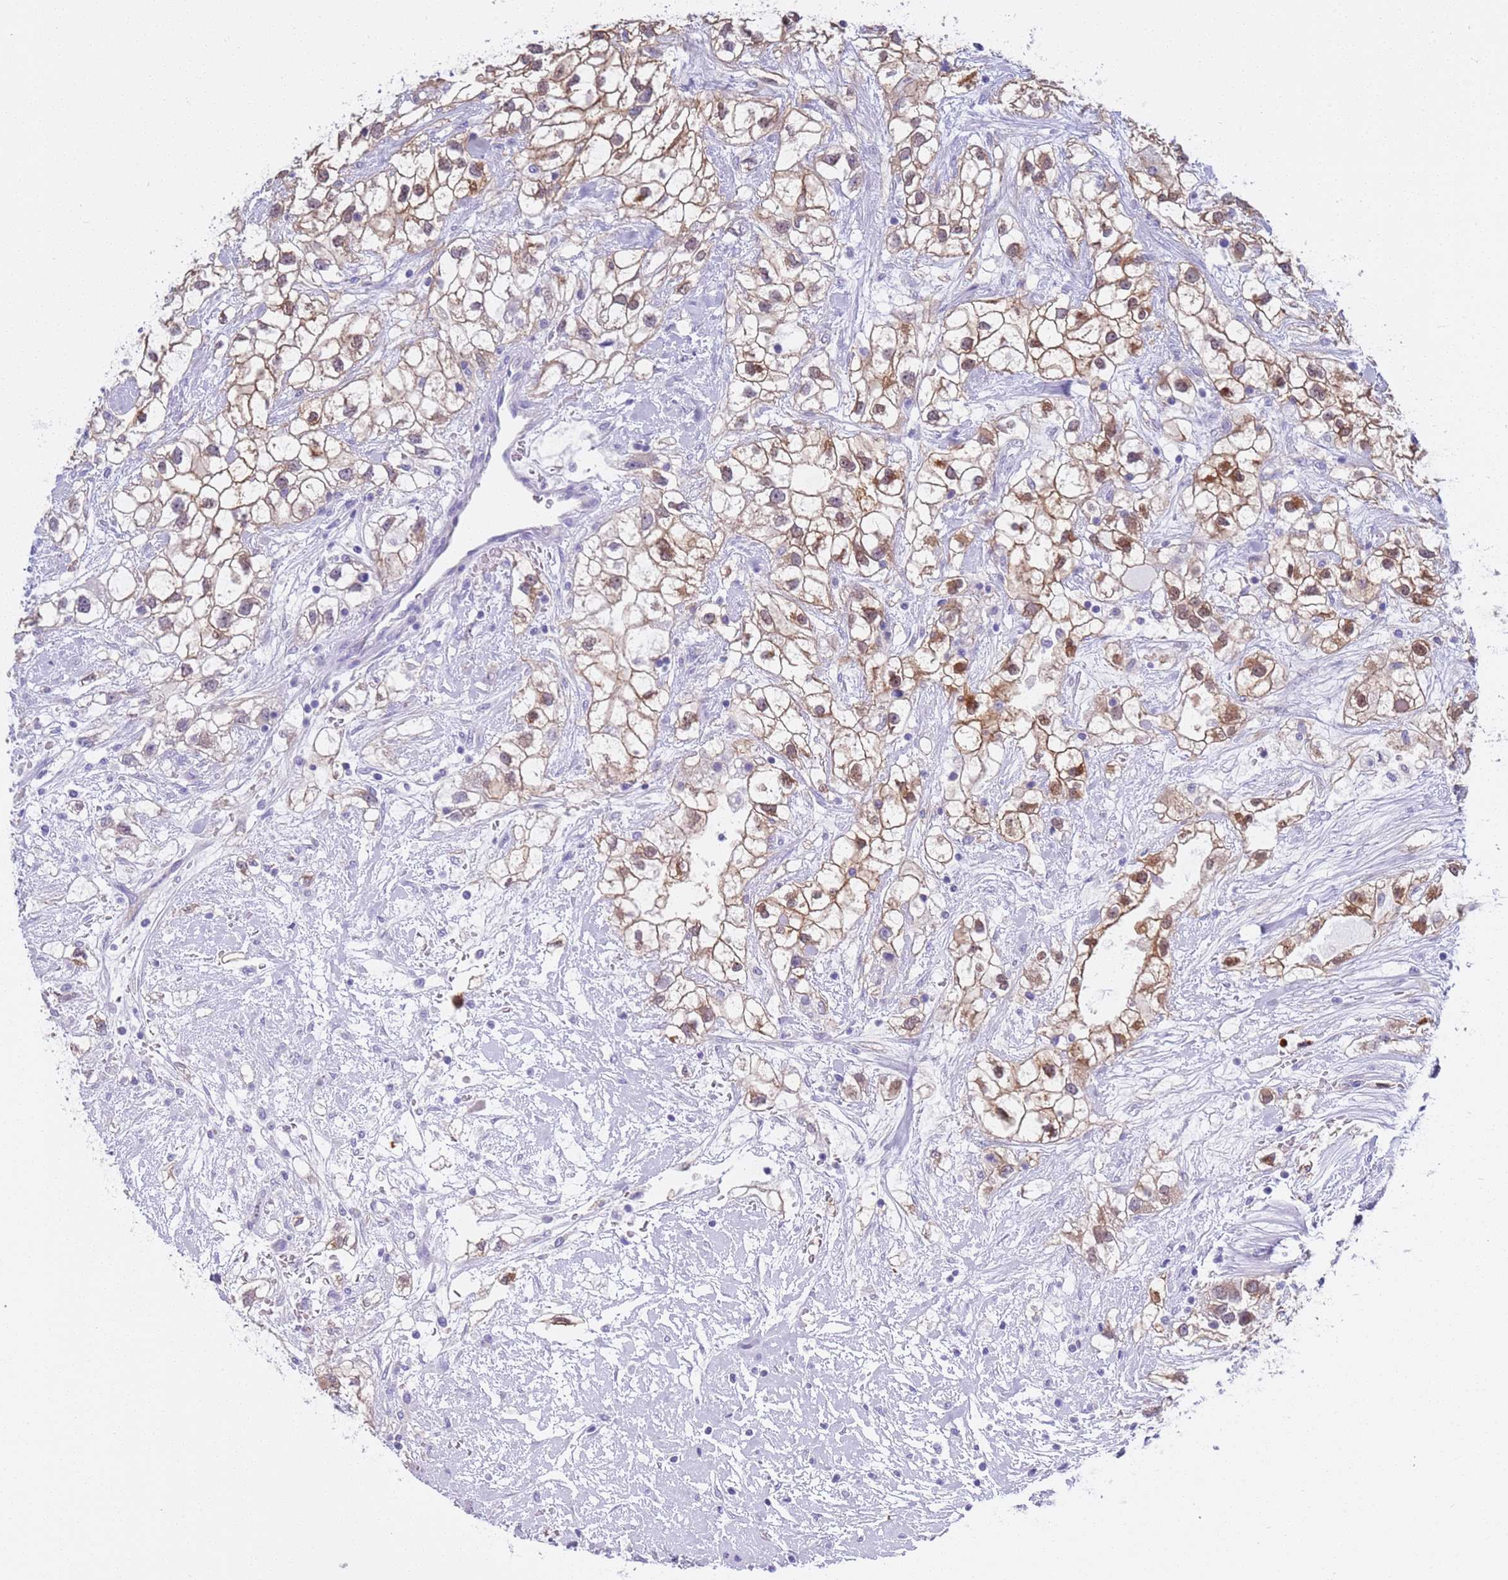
{"staining": {"intensity": "moderate", "quantity": ">75%", "location": "cytoplasmic/membranous,nuclear"}, "tissue": "renal cancer", "cell_type": "Tumor cells", "image_type": "cancer", "snomed": [{"axis": "morphology", "description": "Adenocarcinoma, NOS"}, {"axis": "topography", "description": "Kidney"}], "caption": "A medium amount of moderate cytoplasmic/membranous and nuclear expression is appreciated in approximately >75% of tumor cells in renal cancer tissue.", "gene": "BRMS1L", "patient": {"sex": "male", "age": 59}}